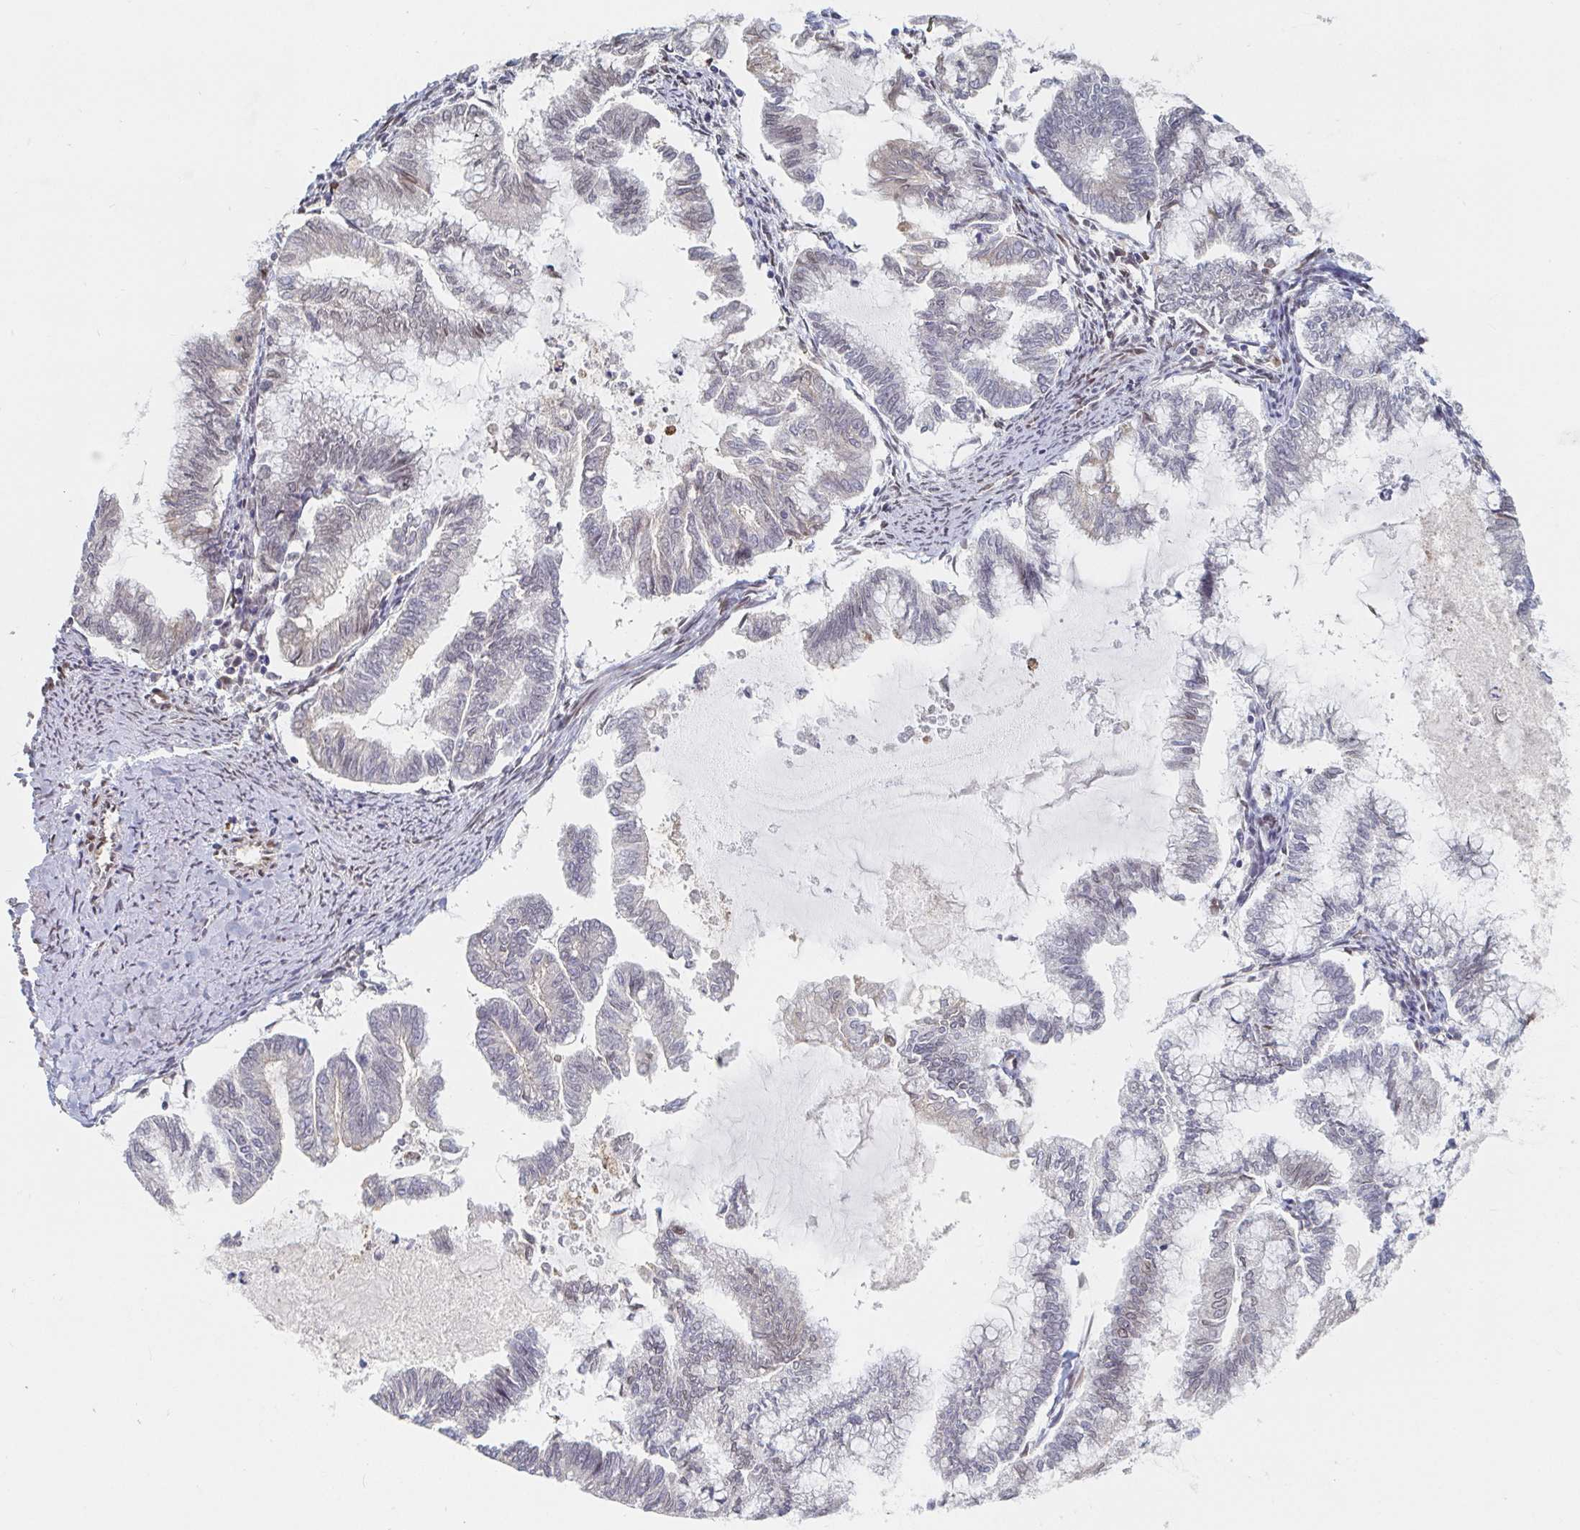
{"staining": {"intensity": "negative", "quantity": "none", "location": "none"}, "tissue": "endometrial cancer", "cell_type": "Tumor cells", "image_type": "cancer", "snomed": [{"axis": "morphology", "description": "Adenocarcinoma, NOS"}, {"axis": "topography", "description": "Endometrium"}], "caption": "Immunohistochemical staining of endometrial cancer displays no significant staining in tumor cells.", "gene": "CHD2", "patient": {"sex": "female", "age": 79}}